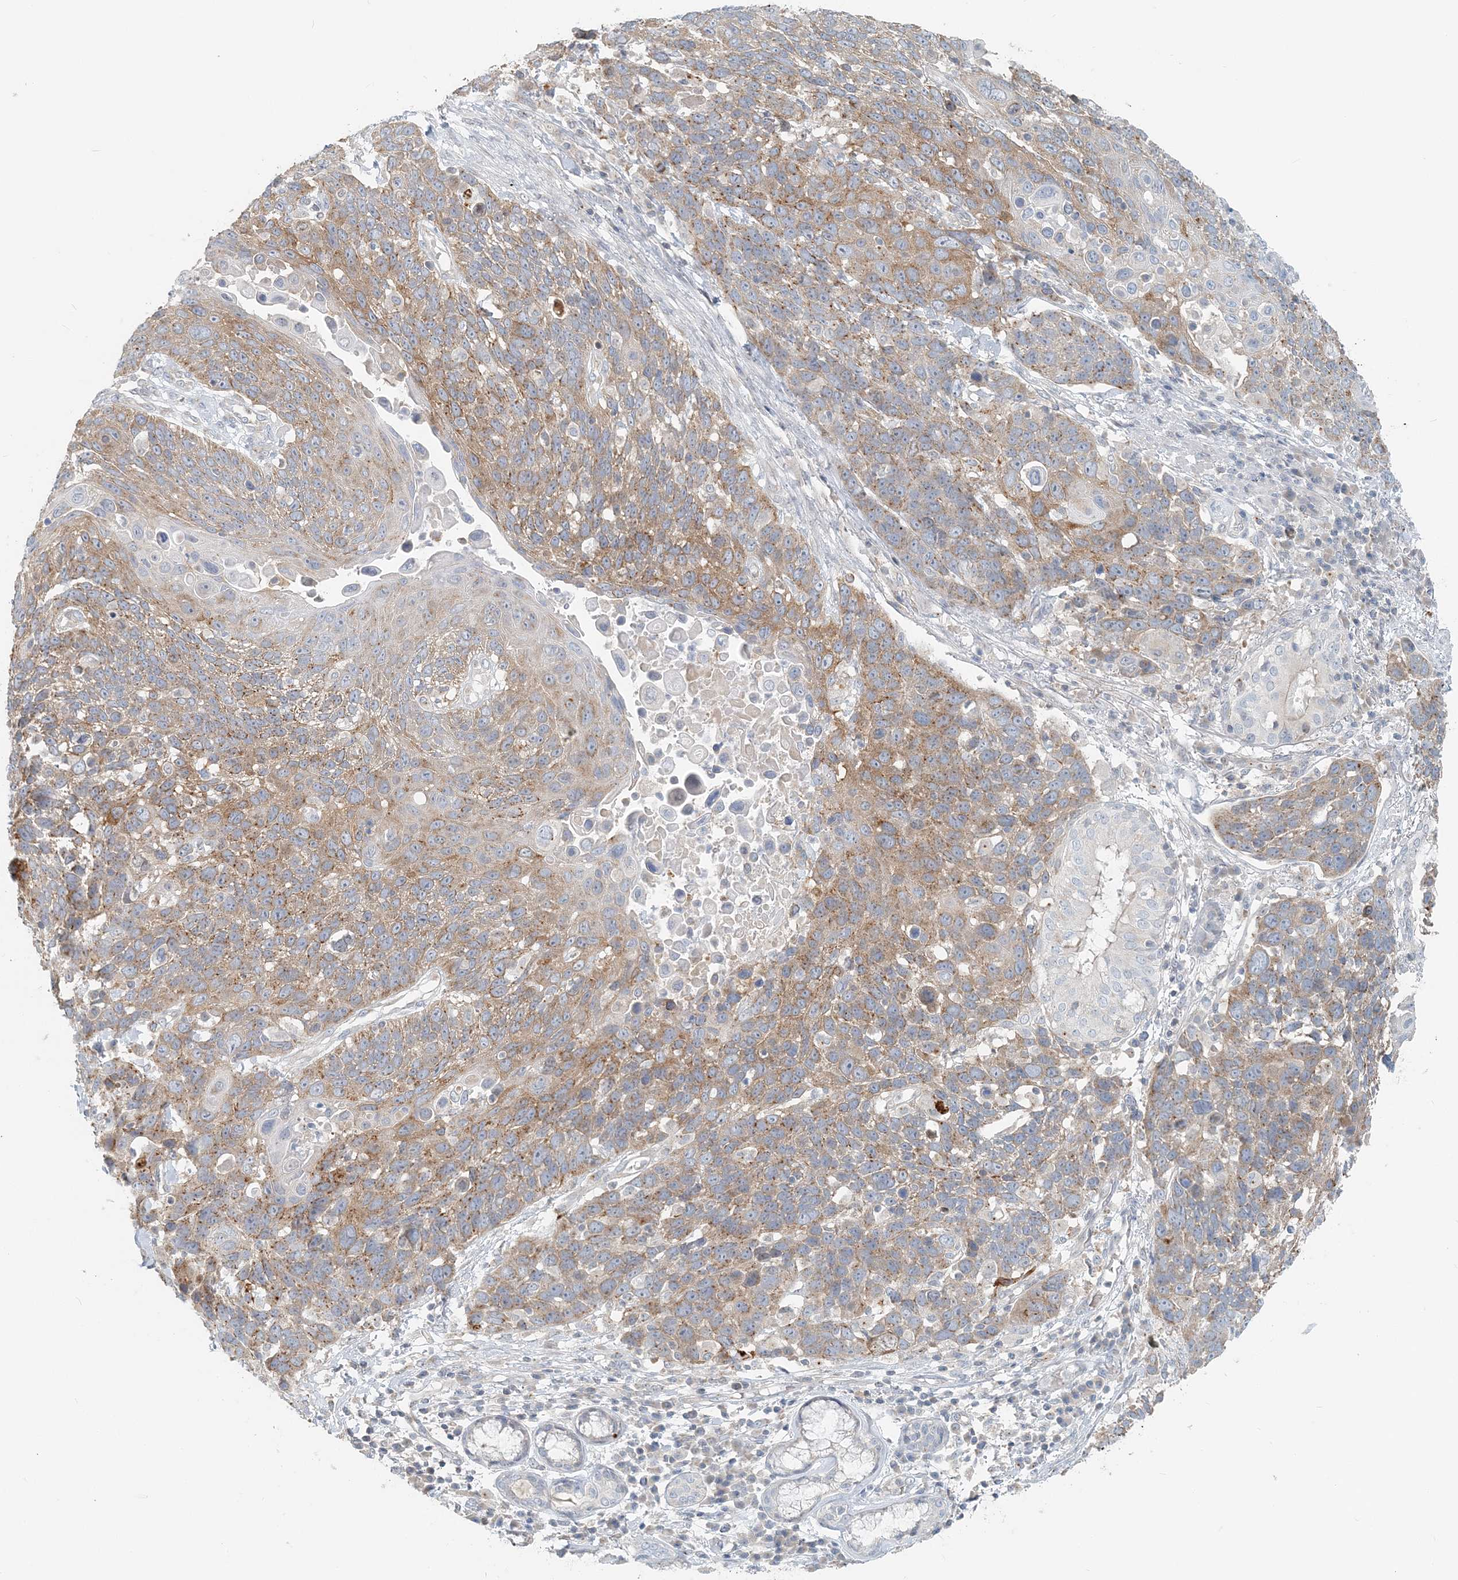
{"staining": {"intensity": "moderate", "quantity": "25%-75%", "location": "cytoplasmic/membranous"}, "tissue": "lung cancer", "cell_type": "Tumor cells", "image_type": "cancer", "snomed": [{"axis": "morphology", "description": "Squamous cell carcinoma, NOS"}, {"axis": "topography", "description": "Lung"}], "caption": "Lung cancer (squamous cell carcinoma) stained with a brown dye reveals moderate cytoplasmic/membranous positive positivity in about 25%-75% of tumor cells.", "gene": "NAA11", "patient": {"sex": "male", "age": 66}}